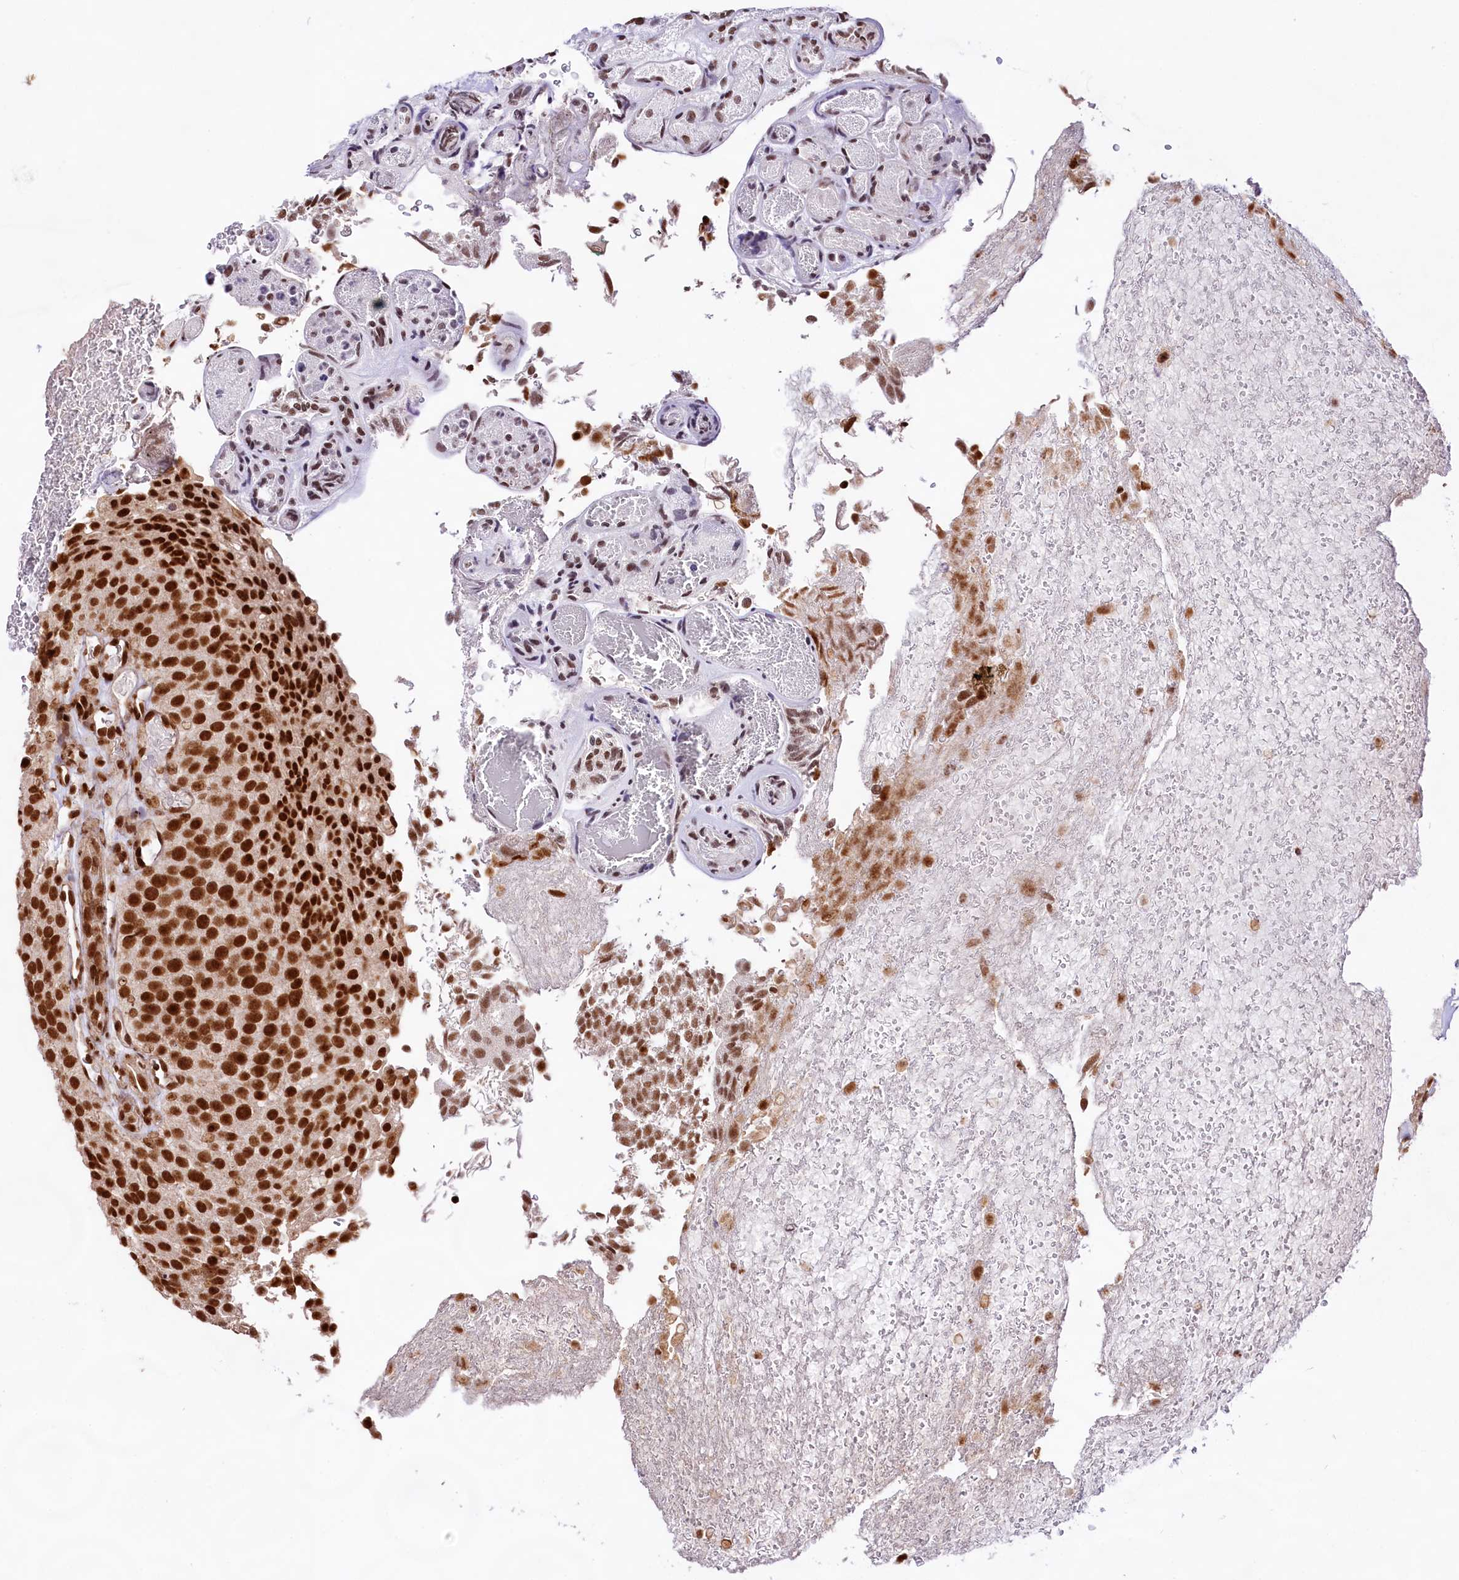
{"staining": {"intensity": "strong", "quantity": ">75%", "location": "nuclear"}, "tissue": "urothelial cancer", "cell_type": "Tumor cells", "image_type": "cancer", "snomed": [{"axis": "morphology", "description": "Urothelial carcinoma, Low grade"}, {"axis": "topography", "description": "Urinary bladder"}], "caption": "Protein staining of urothelial cancer tissue shows strong nuclear positivity in about >75% of tumor cells.", "gene": "HIRA", "patient": {"sex": "male", "age": 78}}